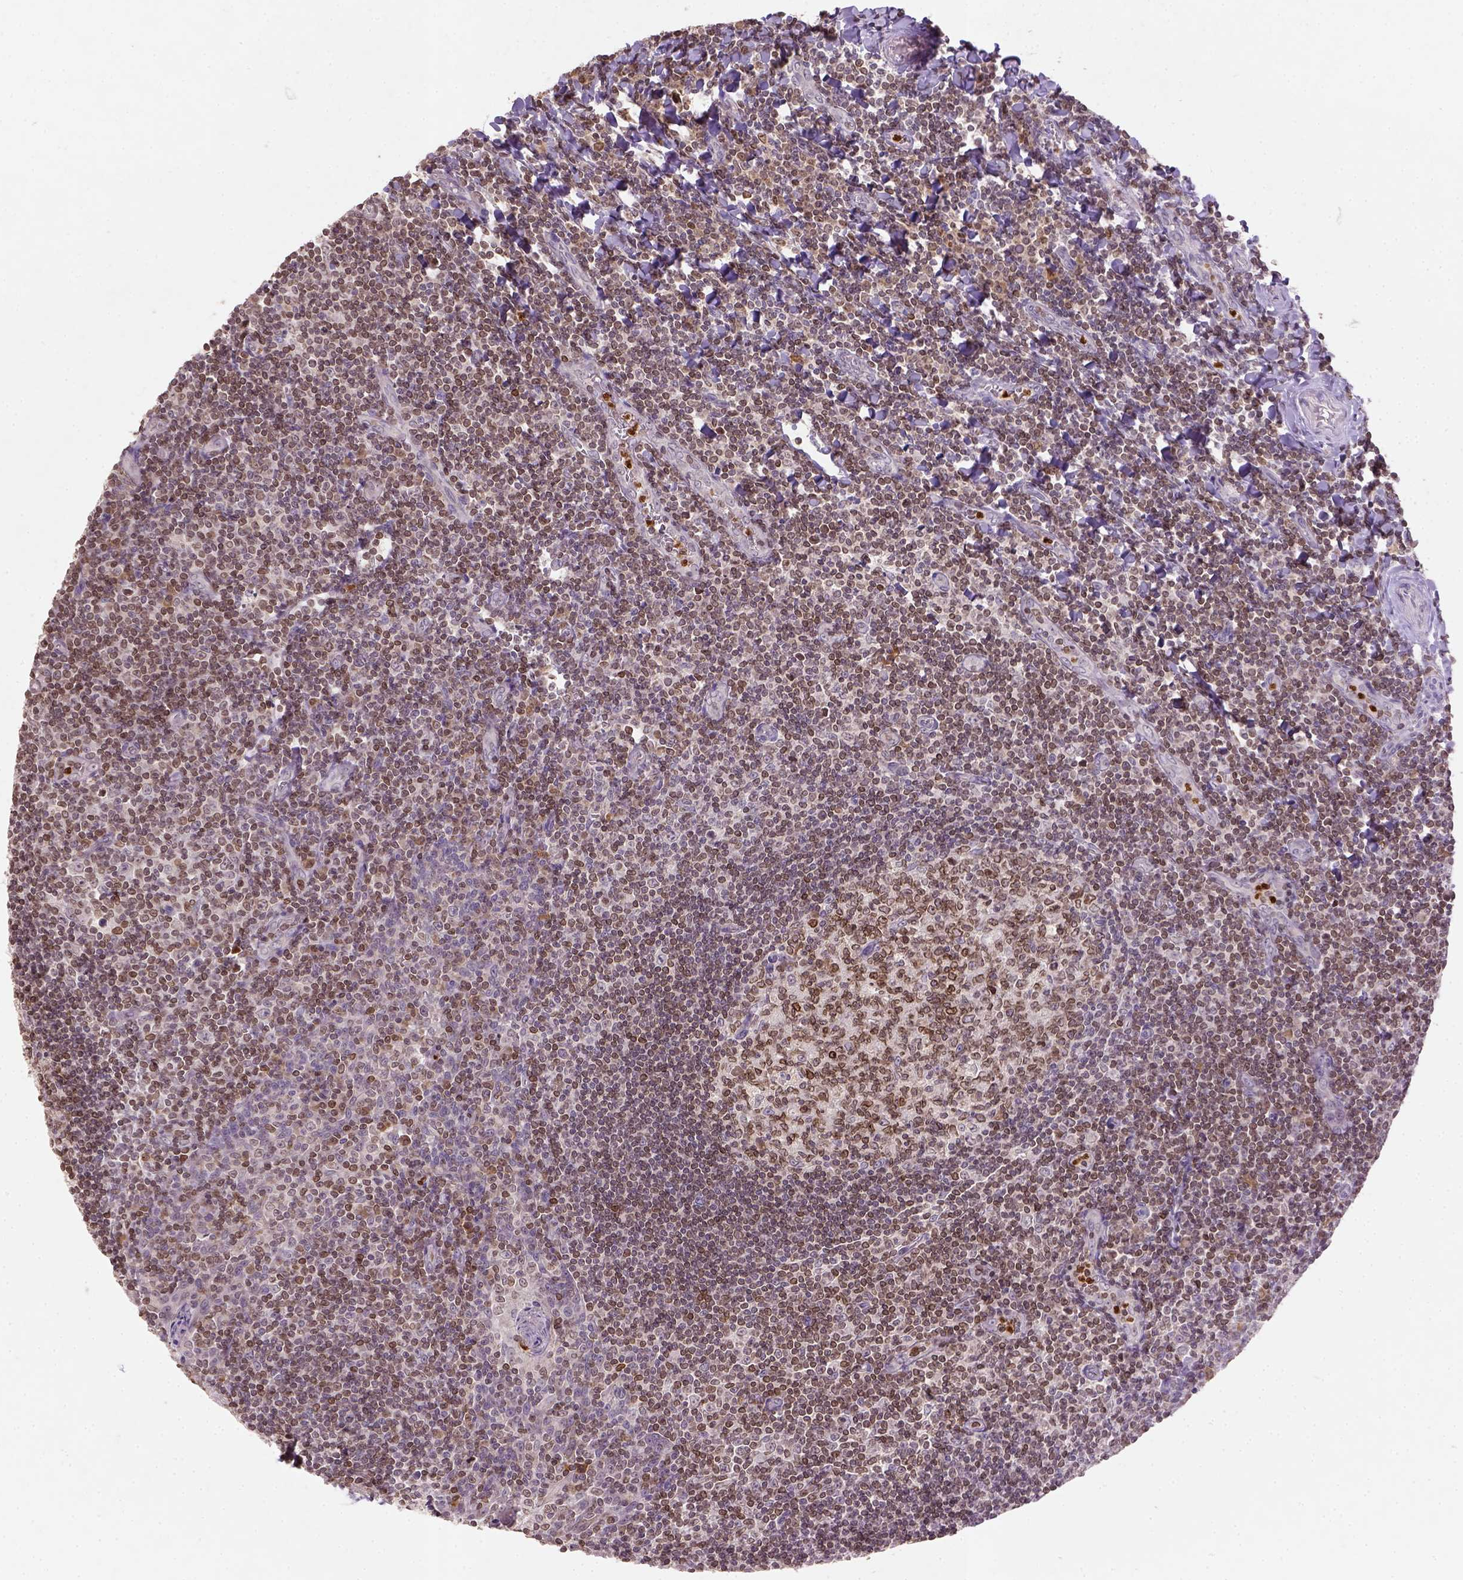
{"staining": {"intensity": "strong", "quantity": "<25%", "location": "nuclear"}, "tissue": "tonsil", "cell_type": "Germinal center cells", "image_type": "normal", "snomed": [{"axis": "morphology", "description": "Normal tissue, NOS"}, {"axis": "morphology", "description": "Inflammation, NOS"}, {"axis": "topography", "description": "Tonsil"}], "caption": "Immunohistochemistry (IHC) image of benign tonsil: tonsil stained using immunohistochemistry (IHC) displays medium levels of strong protein expression localized specifically in the nuclear of germinal center cells, appearing as a nuclear brown color.", "gene": "NUDT3", "patient": {"sex": "female", "age": 31}}